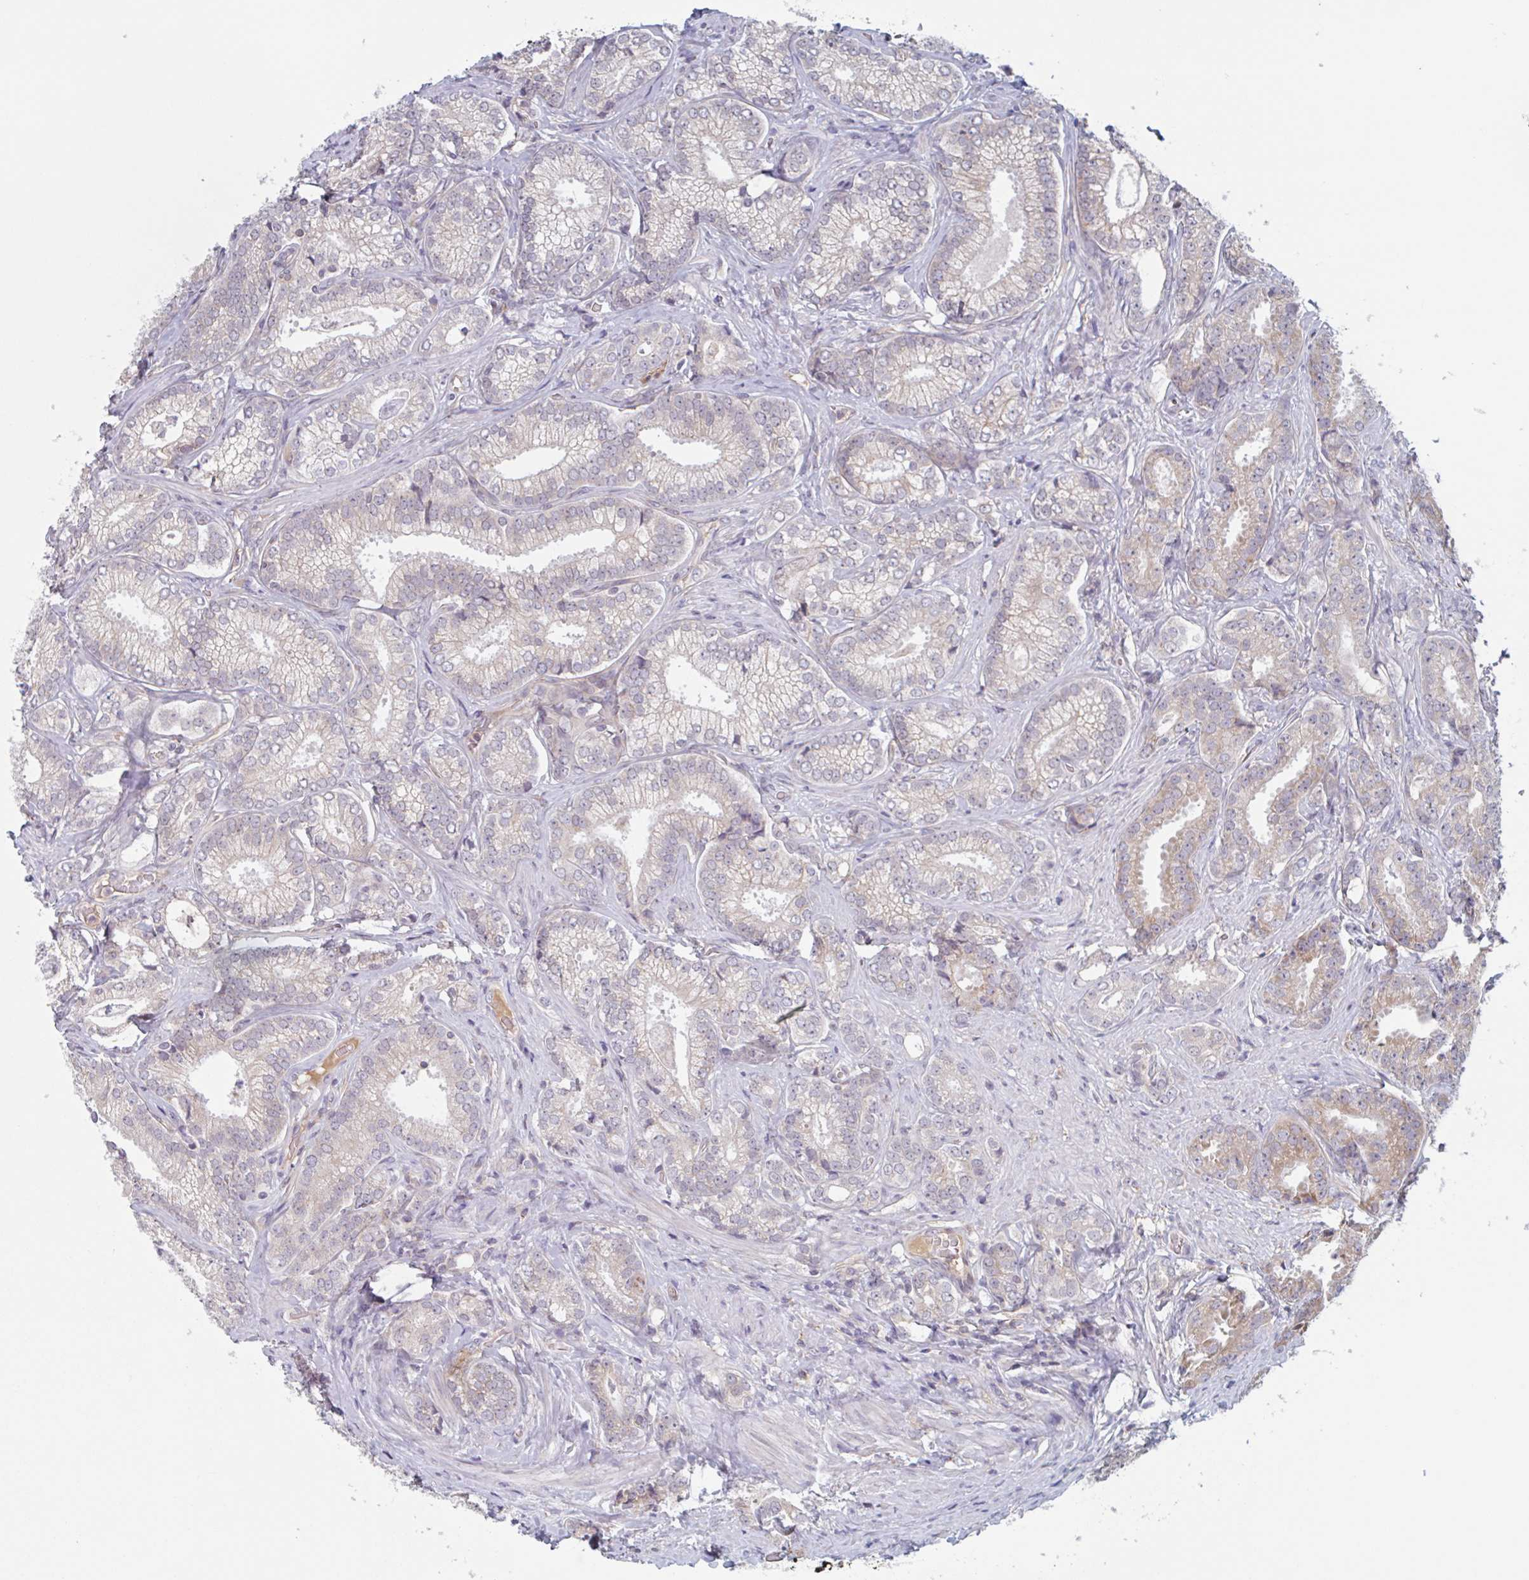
{"staining": {"intensity": "weak", "quantity": "<25%", "location": "cytoplasmic/membranous"}, "tissue": "prostate cancer", "cell_type": "Tumor cells", "image_type": "cancer", "snomed": [{"axis": "morphology", "description": "Adenocarcinoma, Low grade"}, {"axis": "topography", "description": "Prostate"}], "caption": "The photomicrograph reveals no significant positivity in tumor cells of prostate adenocarcinoma (low-grade). Brightfield microscopy of IHC stained with DAB (brown) and hematoxylin (blue), captured at high magnification.", "gene": "SURF1", "patient": {"sex": "male", "age": 63}}